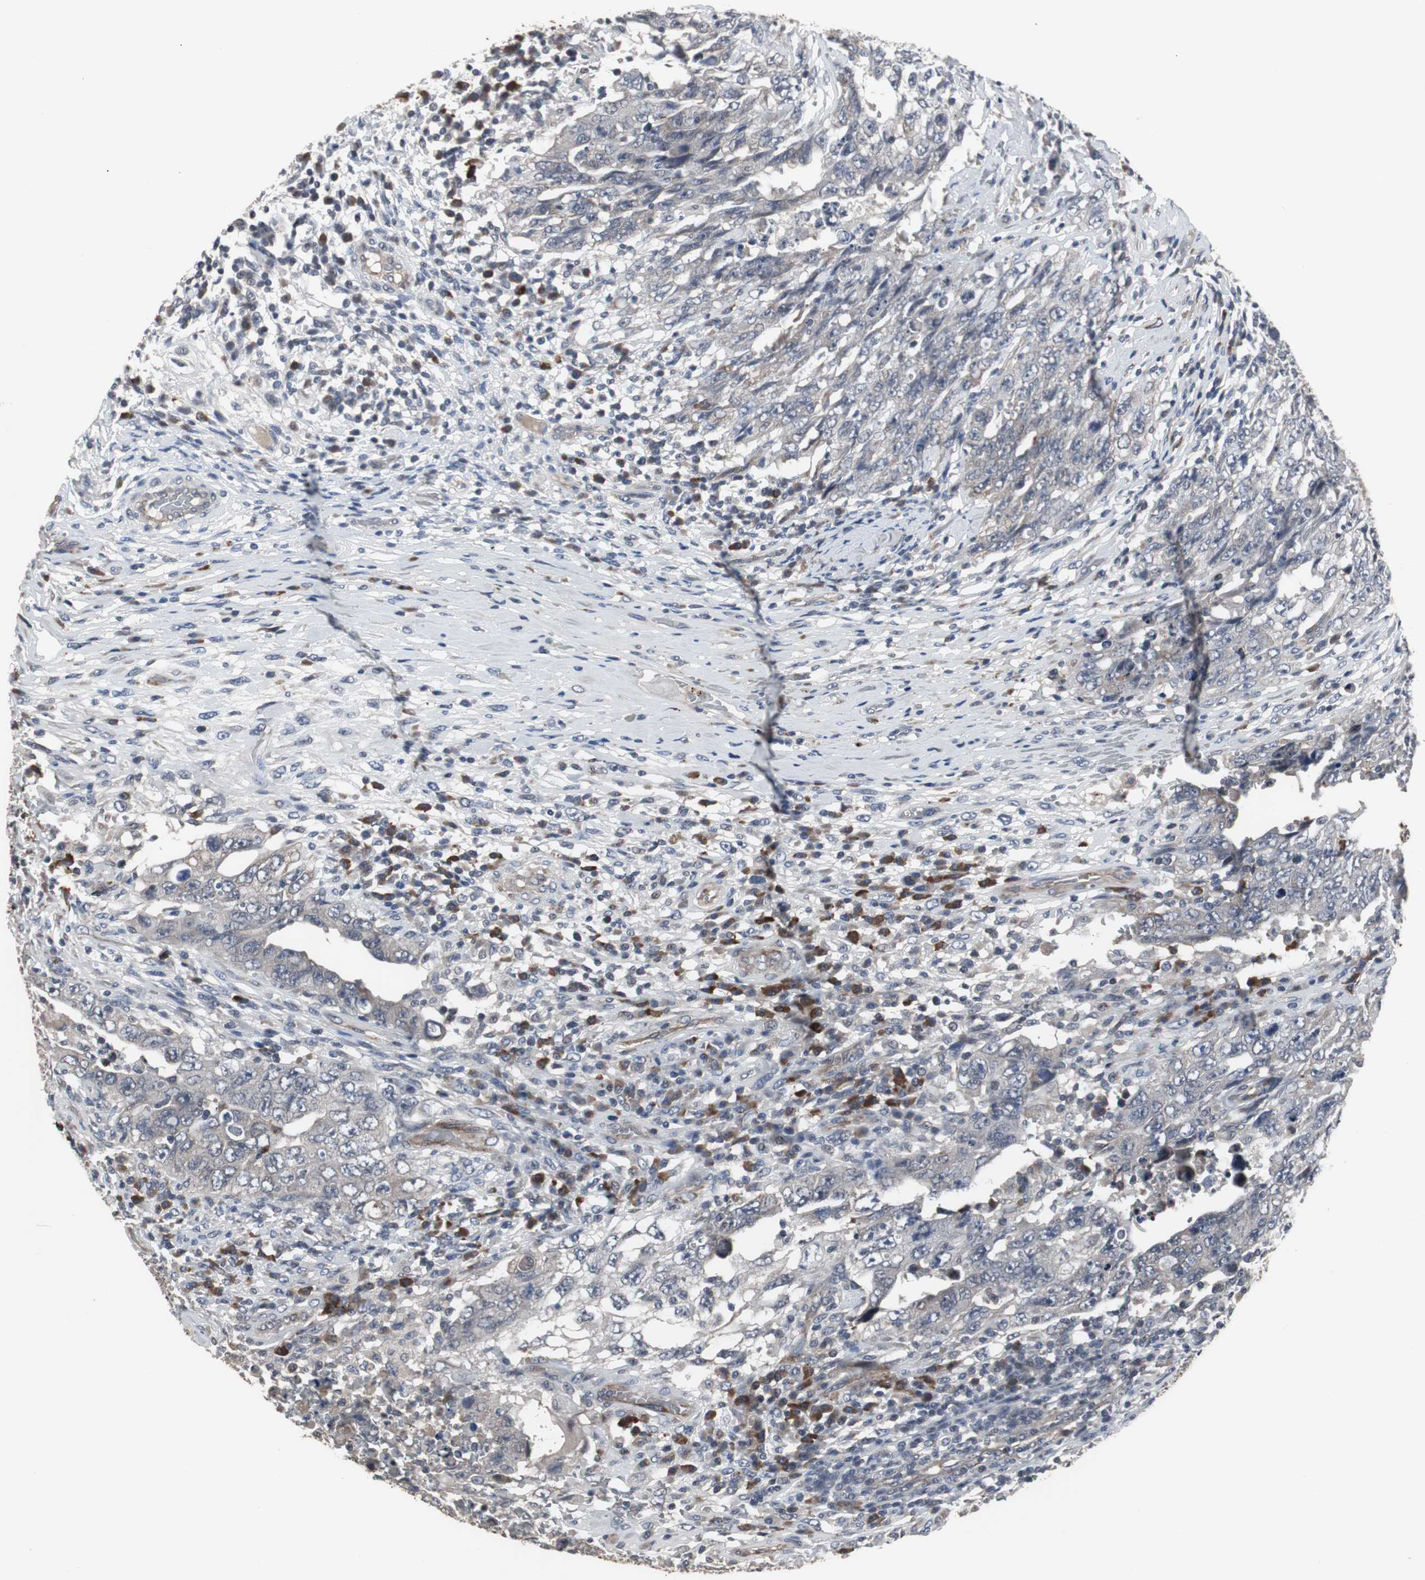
{"staining": {"intensity": "negative", "quantity": "none", "location": "none"}, "tissue": "testis cancer", "cell_type": "Tumor cells", "image_type": "cancer", "snomed": [{"axis": "morphology", "description": "Carcinoma, Embryonal, NOS"}, {"axis": "topography", "description": "Testis"}], "caption": "Human testis cancer stained for a protein using immunohistochemistry exhibits no expression in tumor cells.", "gene": "CRADD", "patient": {"sex": "male", "age": 26}}